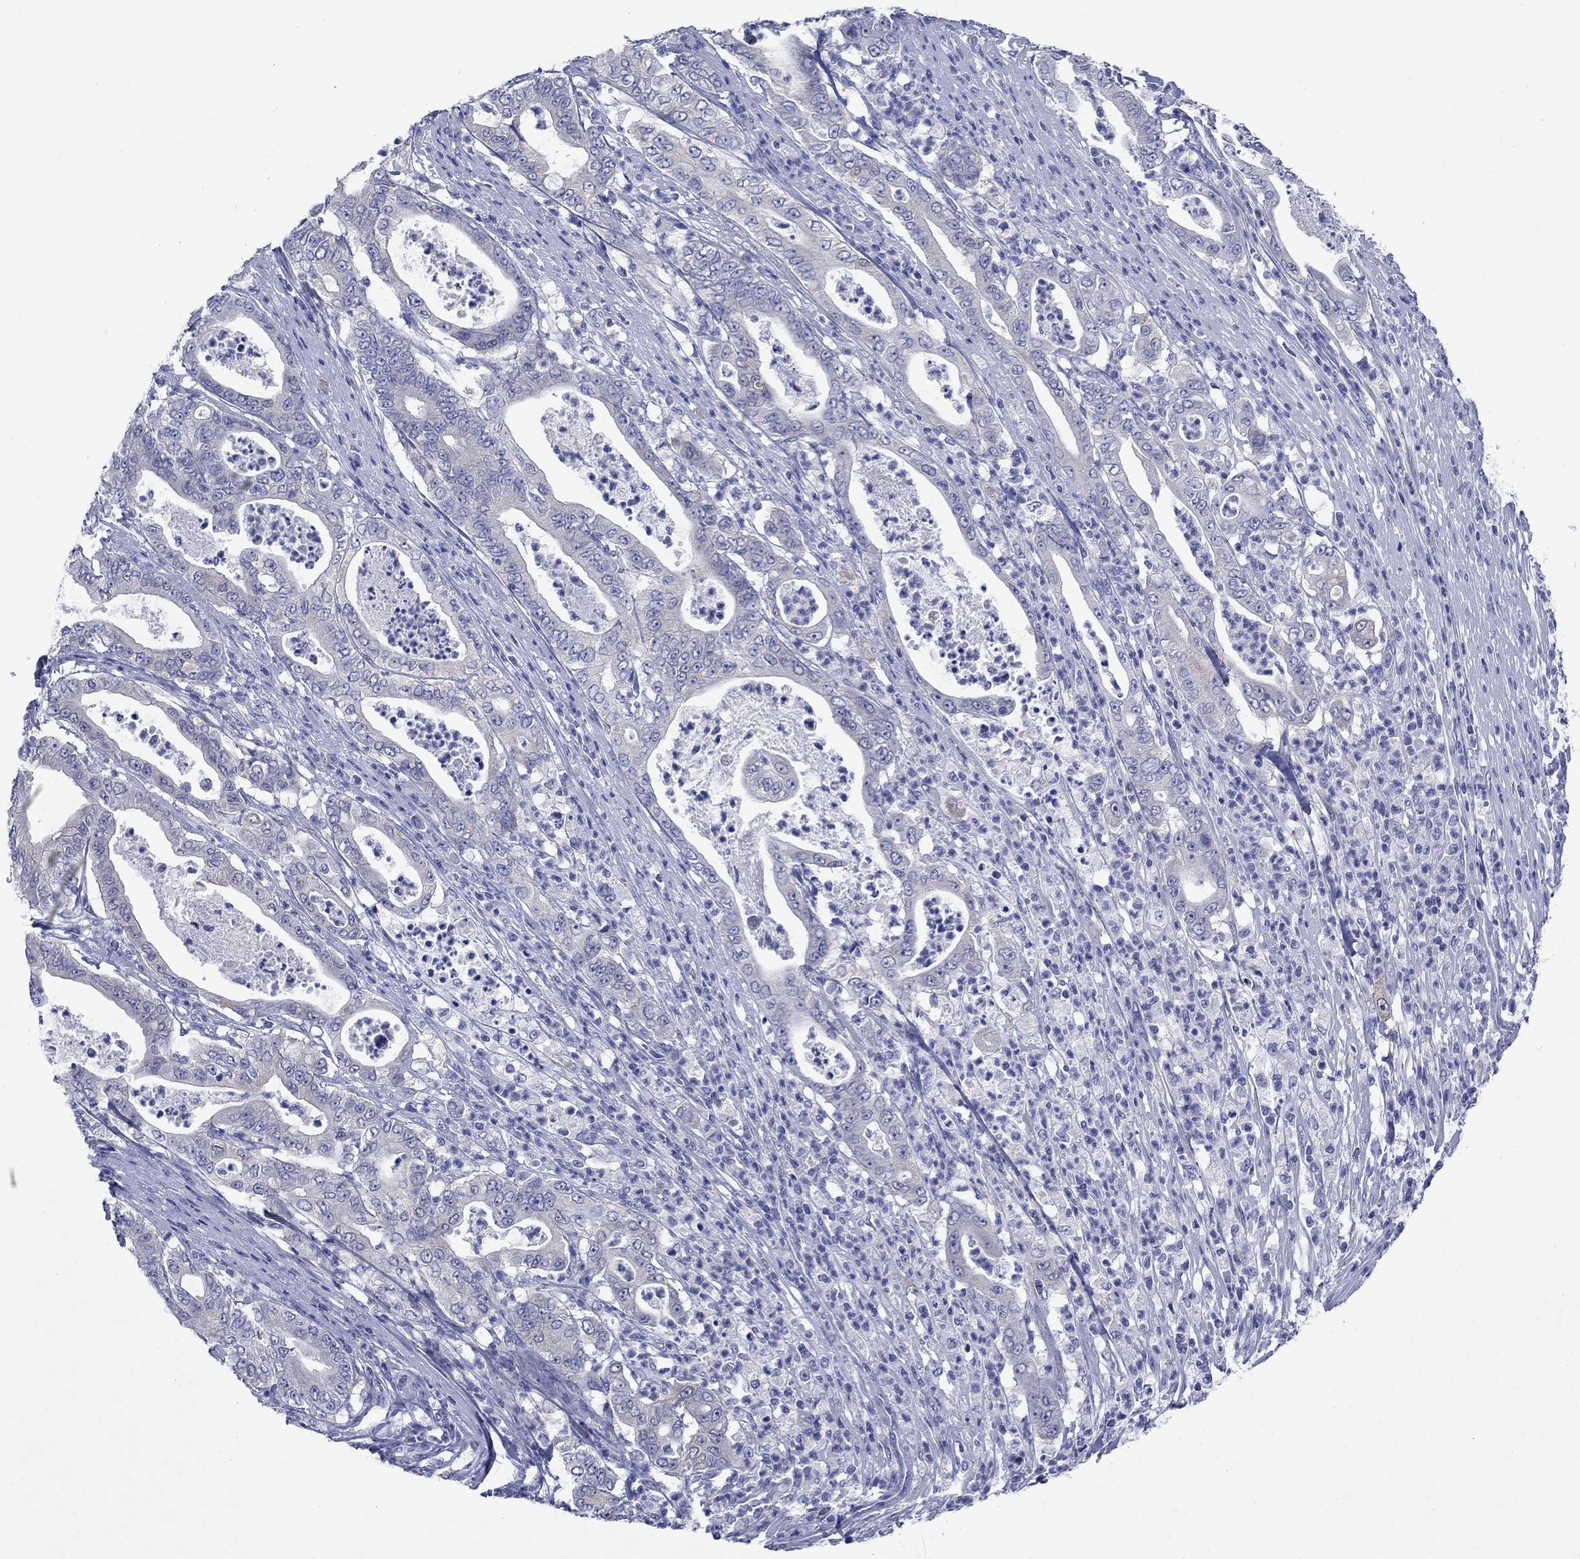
{"staining": {"intensity": "negative", "quantity": "none", "location": "none"}, "tissue": "pancreatic cancer", "cell_type": "Tumor cells", "image_type": "cancer", "snomed": [{"axis": "morphology", "description": "Adenocarcinoma, NOS"}, {"axis": "topography", "description": "Pancreas"}], "caption": "Tumor cells are negative for protein expression in human pancreatic adenocarcinoma. The staining was performed using DAB (3,3'-diaminobenzidine) to visualize the protein expression in brown, while the nuclei were stained in blue with hematoxylin (Magnification: 20x).", "gene": "SULT2B1", "patient": {"sex": "male", "age": 71}}